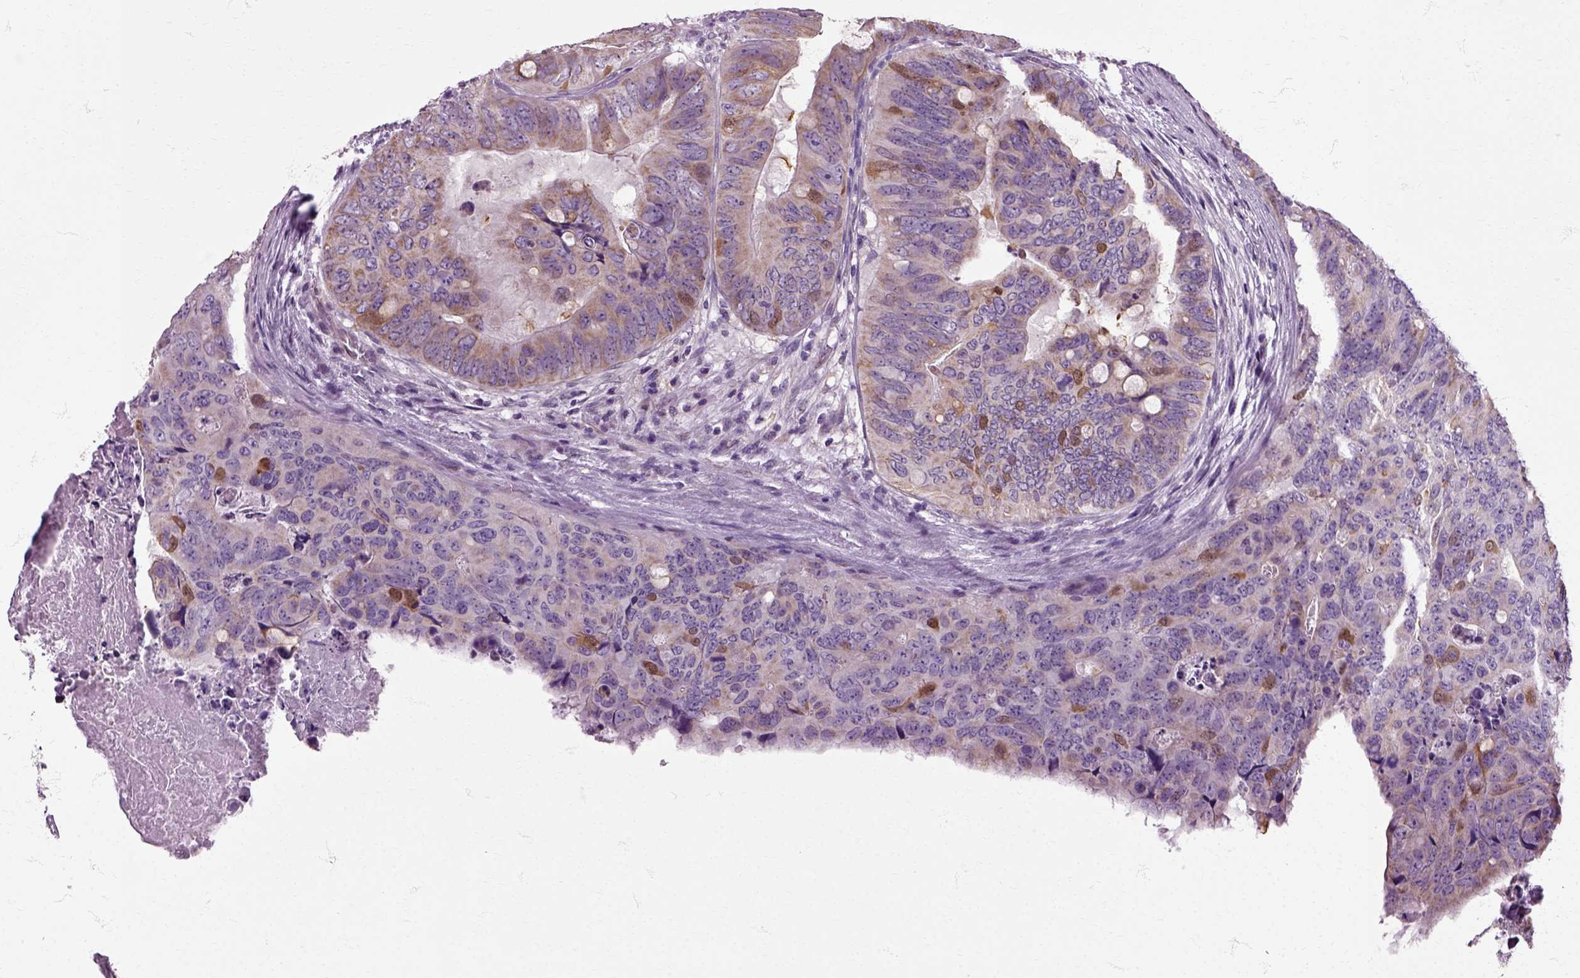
{"staining": {"intensity": "moderate", "quantity": "<25%", "location": "cytoplasmic/membranous,nuclear"}, "tissue": "colorectal cancer", "cell_type": "Tumor cells", "image_type": "cancer", "snomed": [{"axis": "morphology", "description": "Adenocarcinoma, NOS"}, {"axis": "topography", "description": "Colon"}], "caption": "Adenocarcinoma (colorectal) stained with a brown dye exhibits moderate cytoplasmic/membranous and nuclear positive staining in about <25% of tumor cells.", "gene": "HSPA2", "patient": {"sex": "male", "age": 79}}